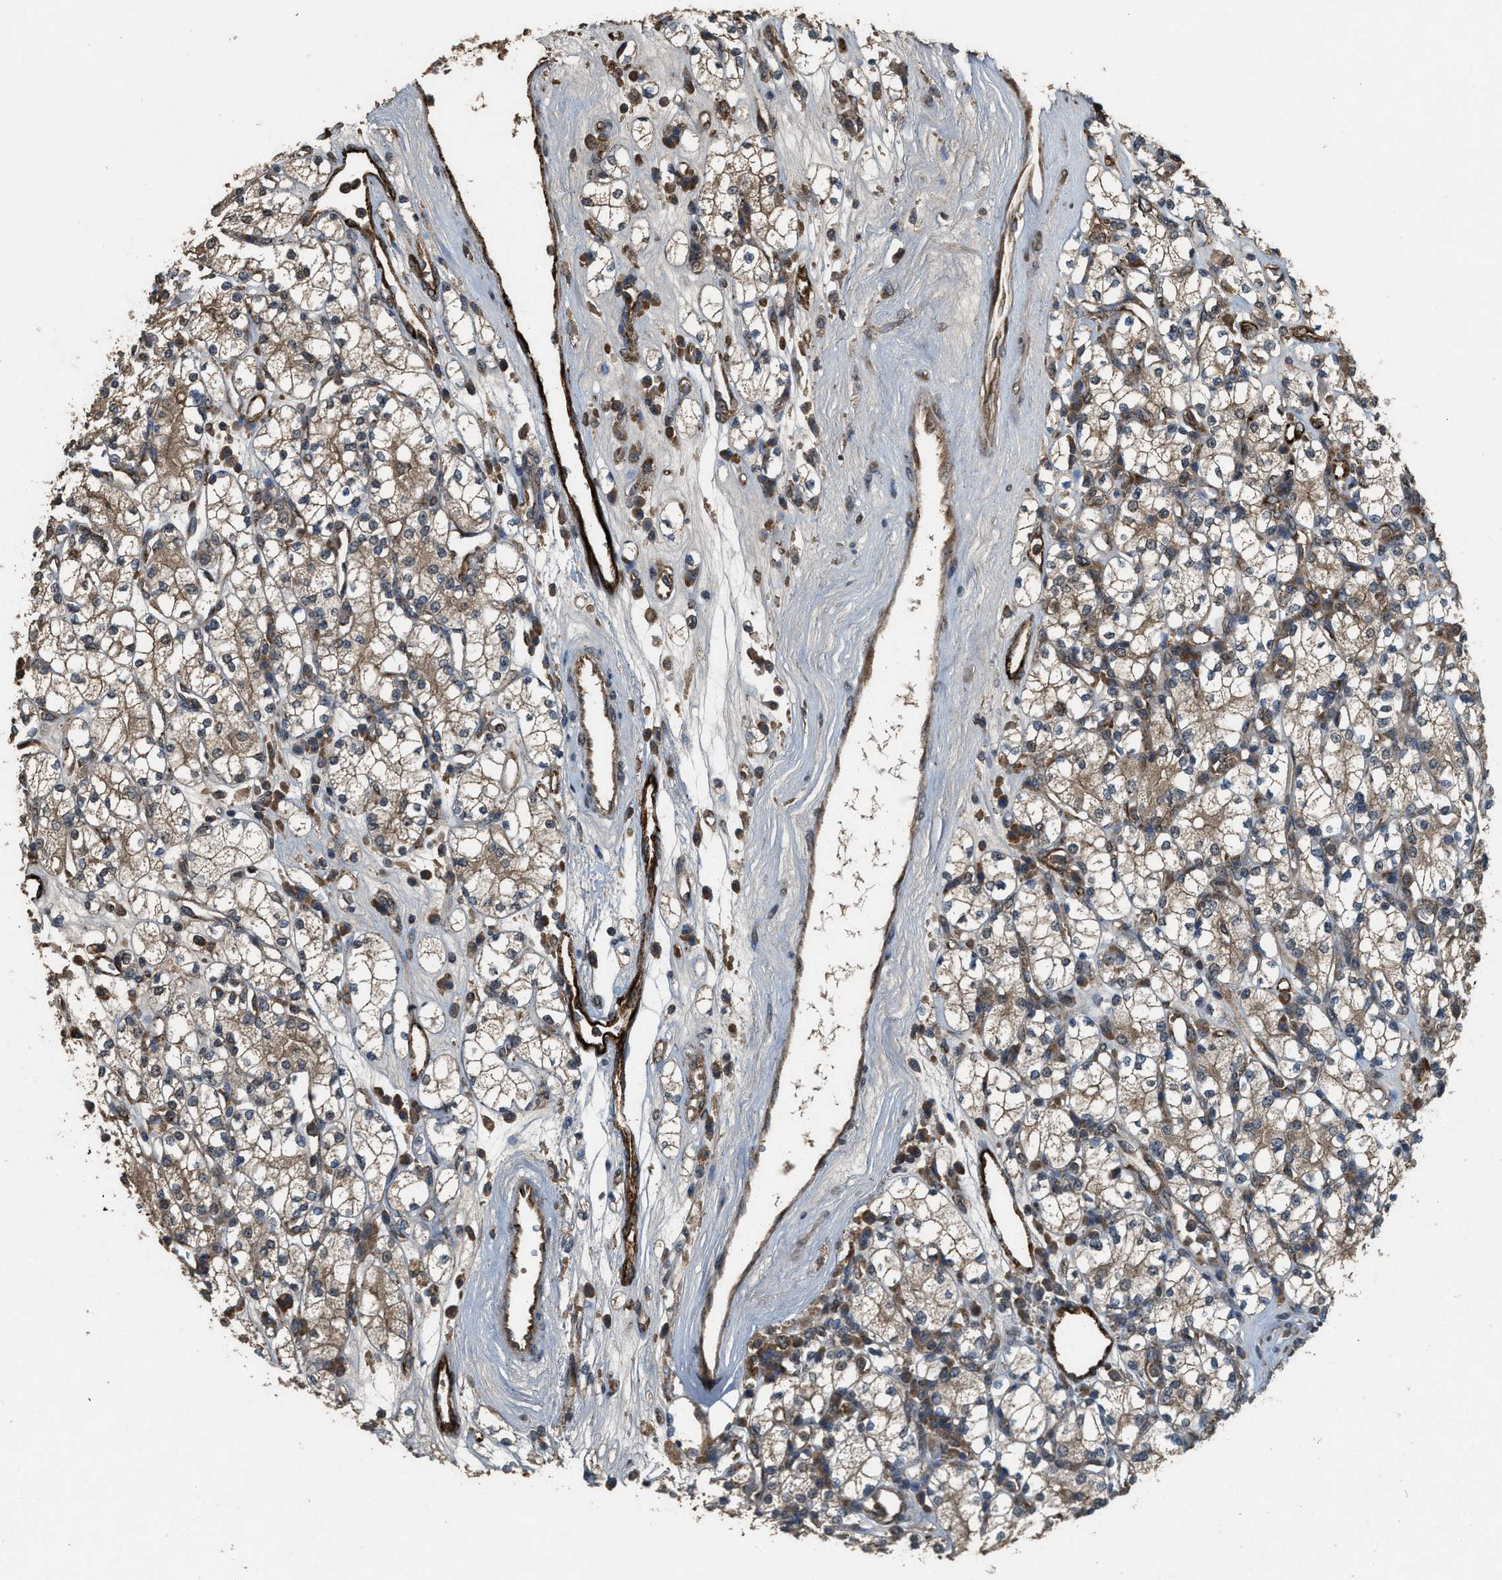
{"staining": {"intensity": "moderate", "quantity": ">75%", "location": "cytoplasmic/membranous"}, "tissue": "renal cancer", "cell_type": "Tumor cells", "image_type": "cancer", "snomed": [{"axis": "morphology", "description": "Adenocarcinoma, NOS"}, {"axis": "topography", "description": "Kidney"}], "caption": "Moderate cytoplasmic/membranous protein expression is present in approximately >75% of tumor cells in renal cancer (adenocarcinoma).", "gene": "ARHGEF5", "patient": {"sex": "male", "age": 77}}